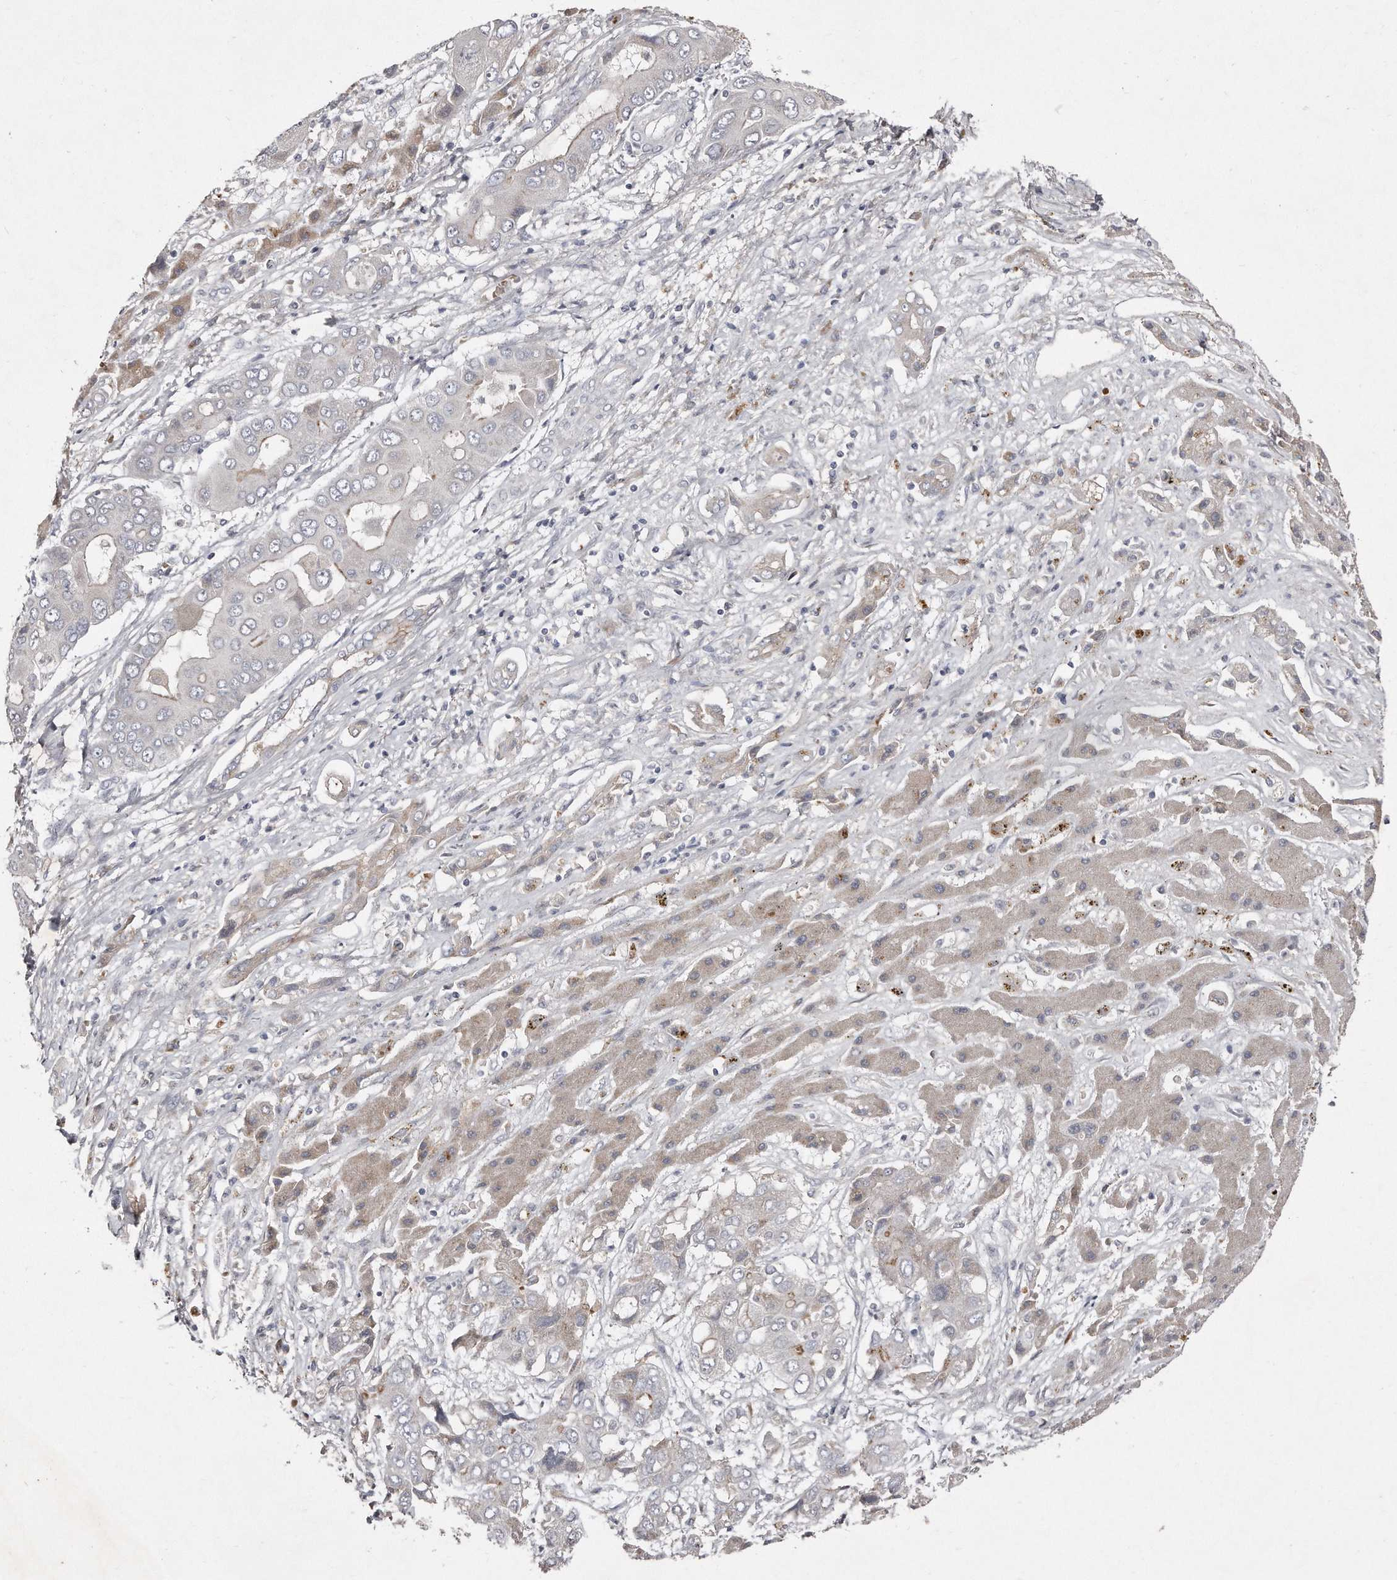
{"staining": {"intensity": "negative", "quantity": "none", "location": "none"}, "tissue": "liver cancer", "cell_type": "Tumor cells", "image_type": "cancer", "snomed": [{"axis": "morphology", "description": "Cholangiocarcinoma"}, {"axis": "topography", "description": "Liver"}], "caption": "This histopathology image is of liver cancer (cholangiocarcinoma) stained with immunohistochemistry to label a protein in brown with the nuclei are counter-stained blue. There is no positivity in tumor cells.", "gene": "TECR", "patient": {"sex": "male", "age": 67}}